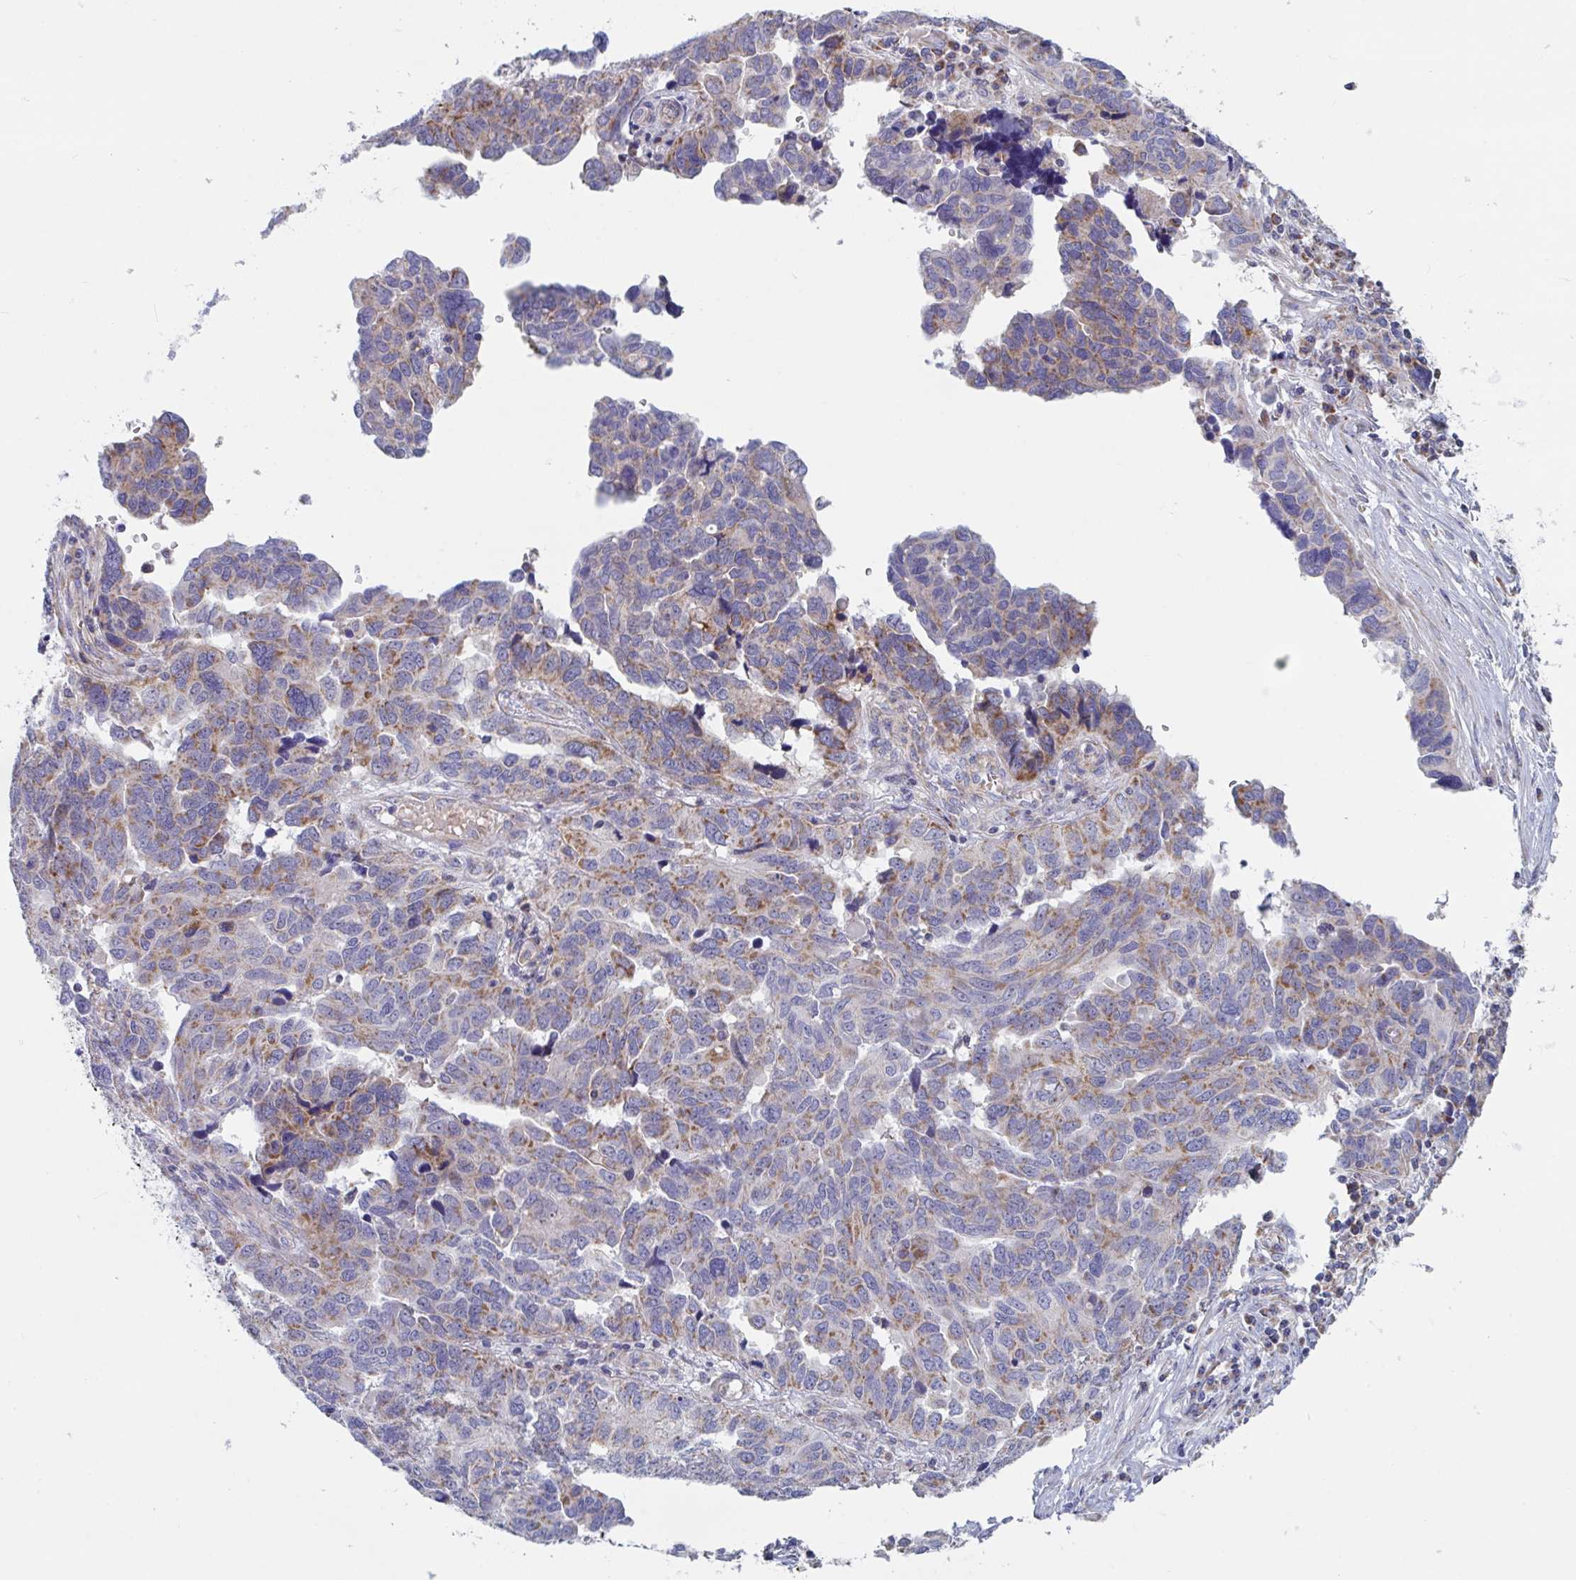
{"staining": {"intensity": "moderate", "quantity": "25%-75%", "location": "cytoplasmic/membranous"}, "tissue": "ovarian cancer", "cell_type": "Tumor cells", "image_type": "cancer", "snomed": [{"axis": "morphology", "description": "Cystadenocarcinoma, serous, NOS"}, {"axis": "topography", "description": "Ovary"}], "caption": "Ovarian cancer (serous cystadenocarcinoma) tissue reveals moderate cytoplasmic/membranous positivity in approximately 25%-75% of tumor cells Immunohistochemistry (ihc) stains the protein in brown and the nuclei are stained blue.", "gene": "MRPL53", "patient": {"sex": "female", "age": 64}}